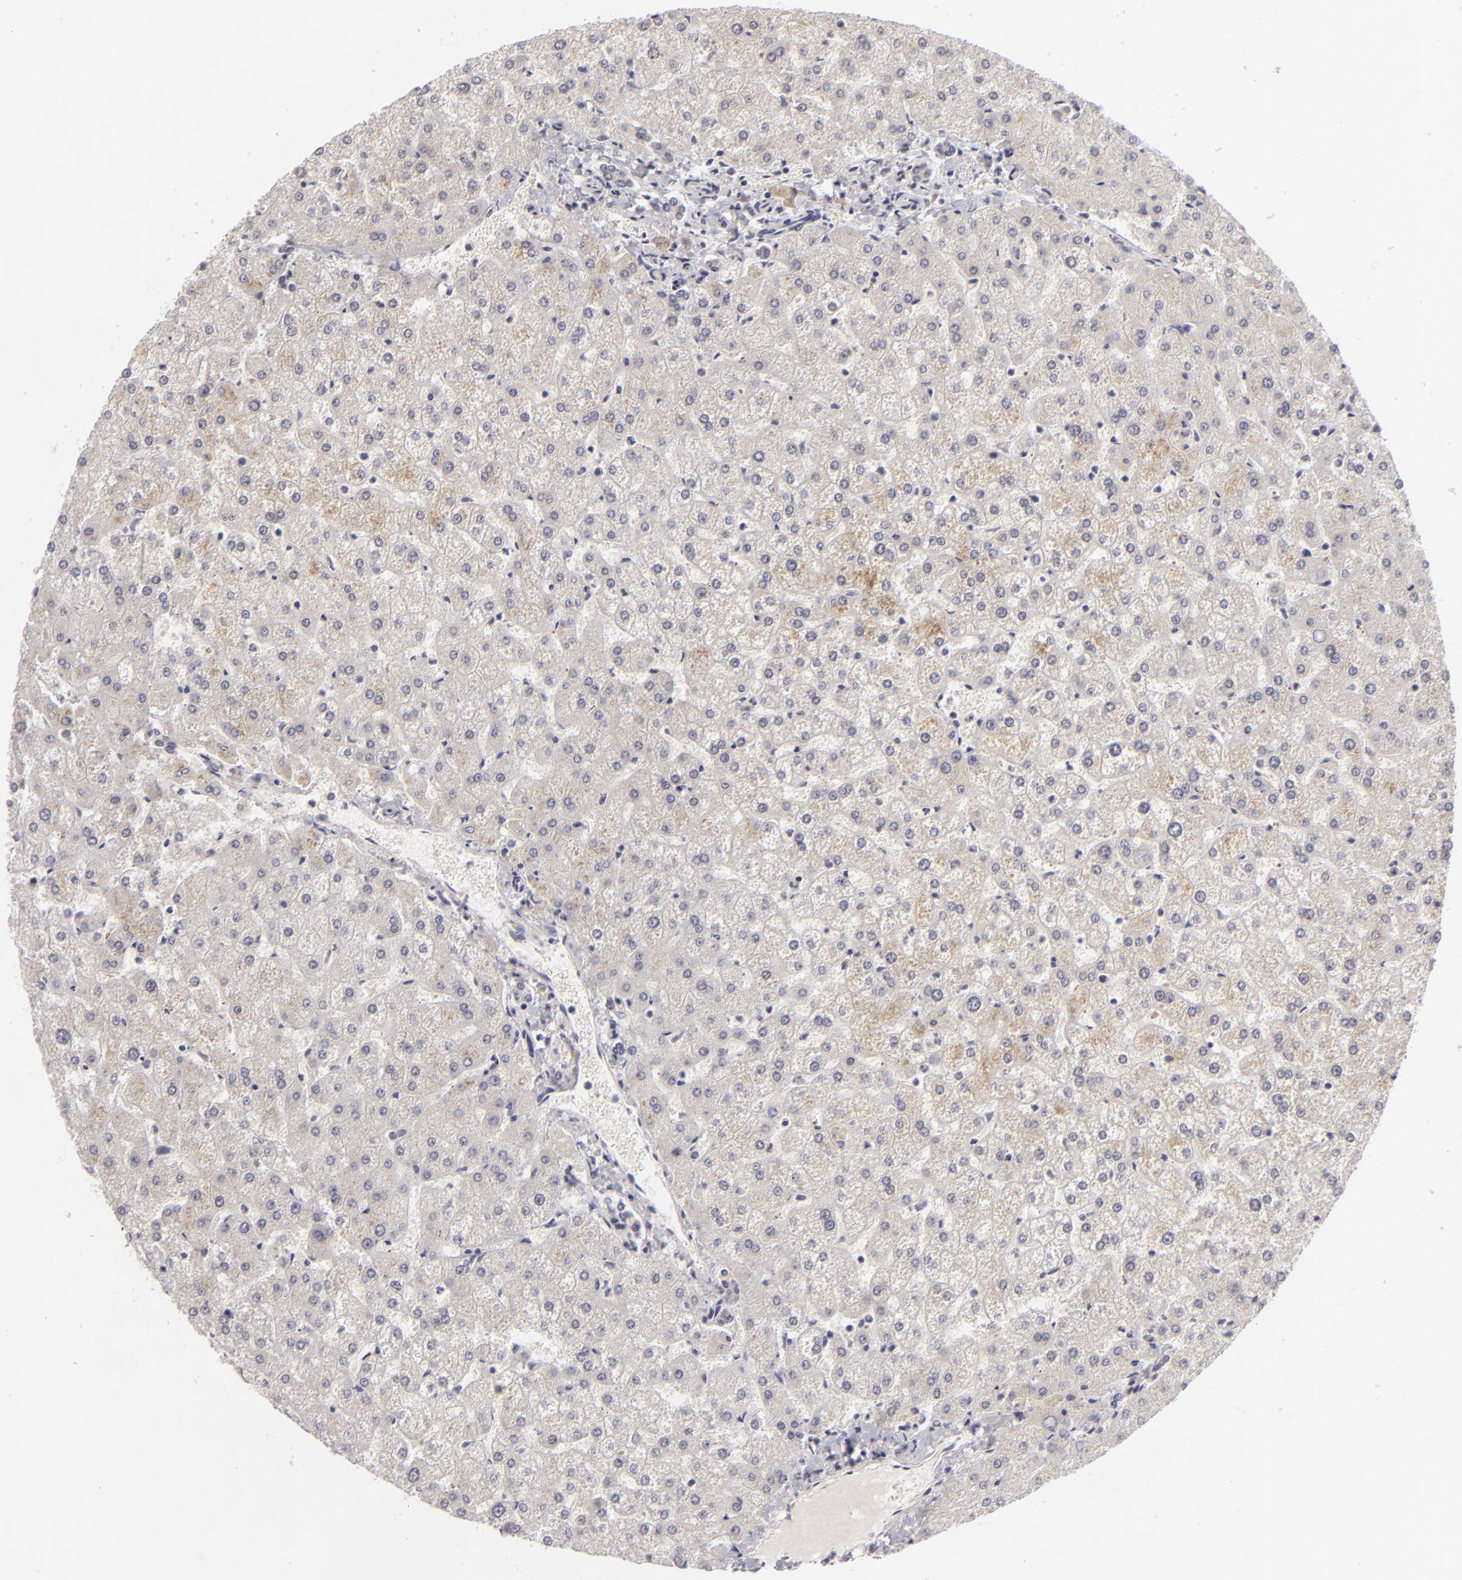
{"staining": {"intensity": "negative", "quantity": "none", "location": "none"}, "tissue": "liver", "cell_type": "Cholangiocytes", "image_type": "normal", "snomed": [{"axis": "morphology", "description": "Normal tissue, NOS"}, {"axis": "topography", "description": "Liver"}], "caption": "Immunohistochemistry photomicrograph of unremarkable liver stained for a protein (brown), which reveals no expression in cholangiocytes.", "gene": "DLG3", "patient": {"sex": "female", "age": 32}}